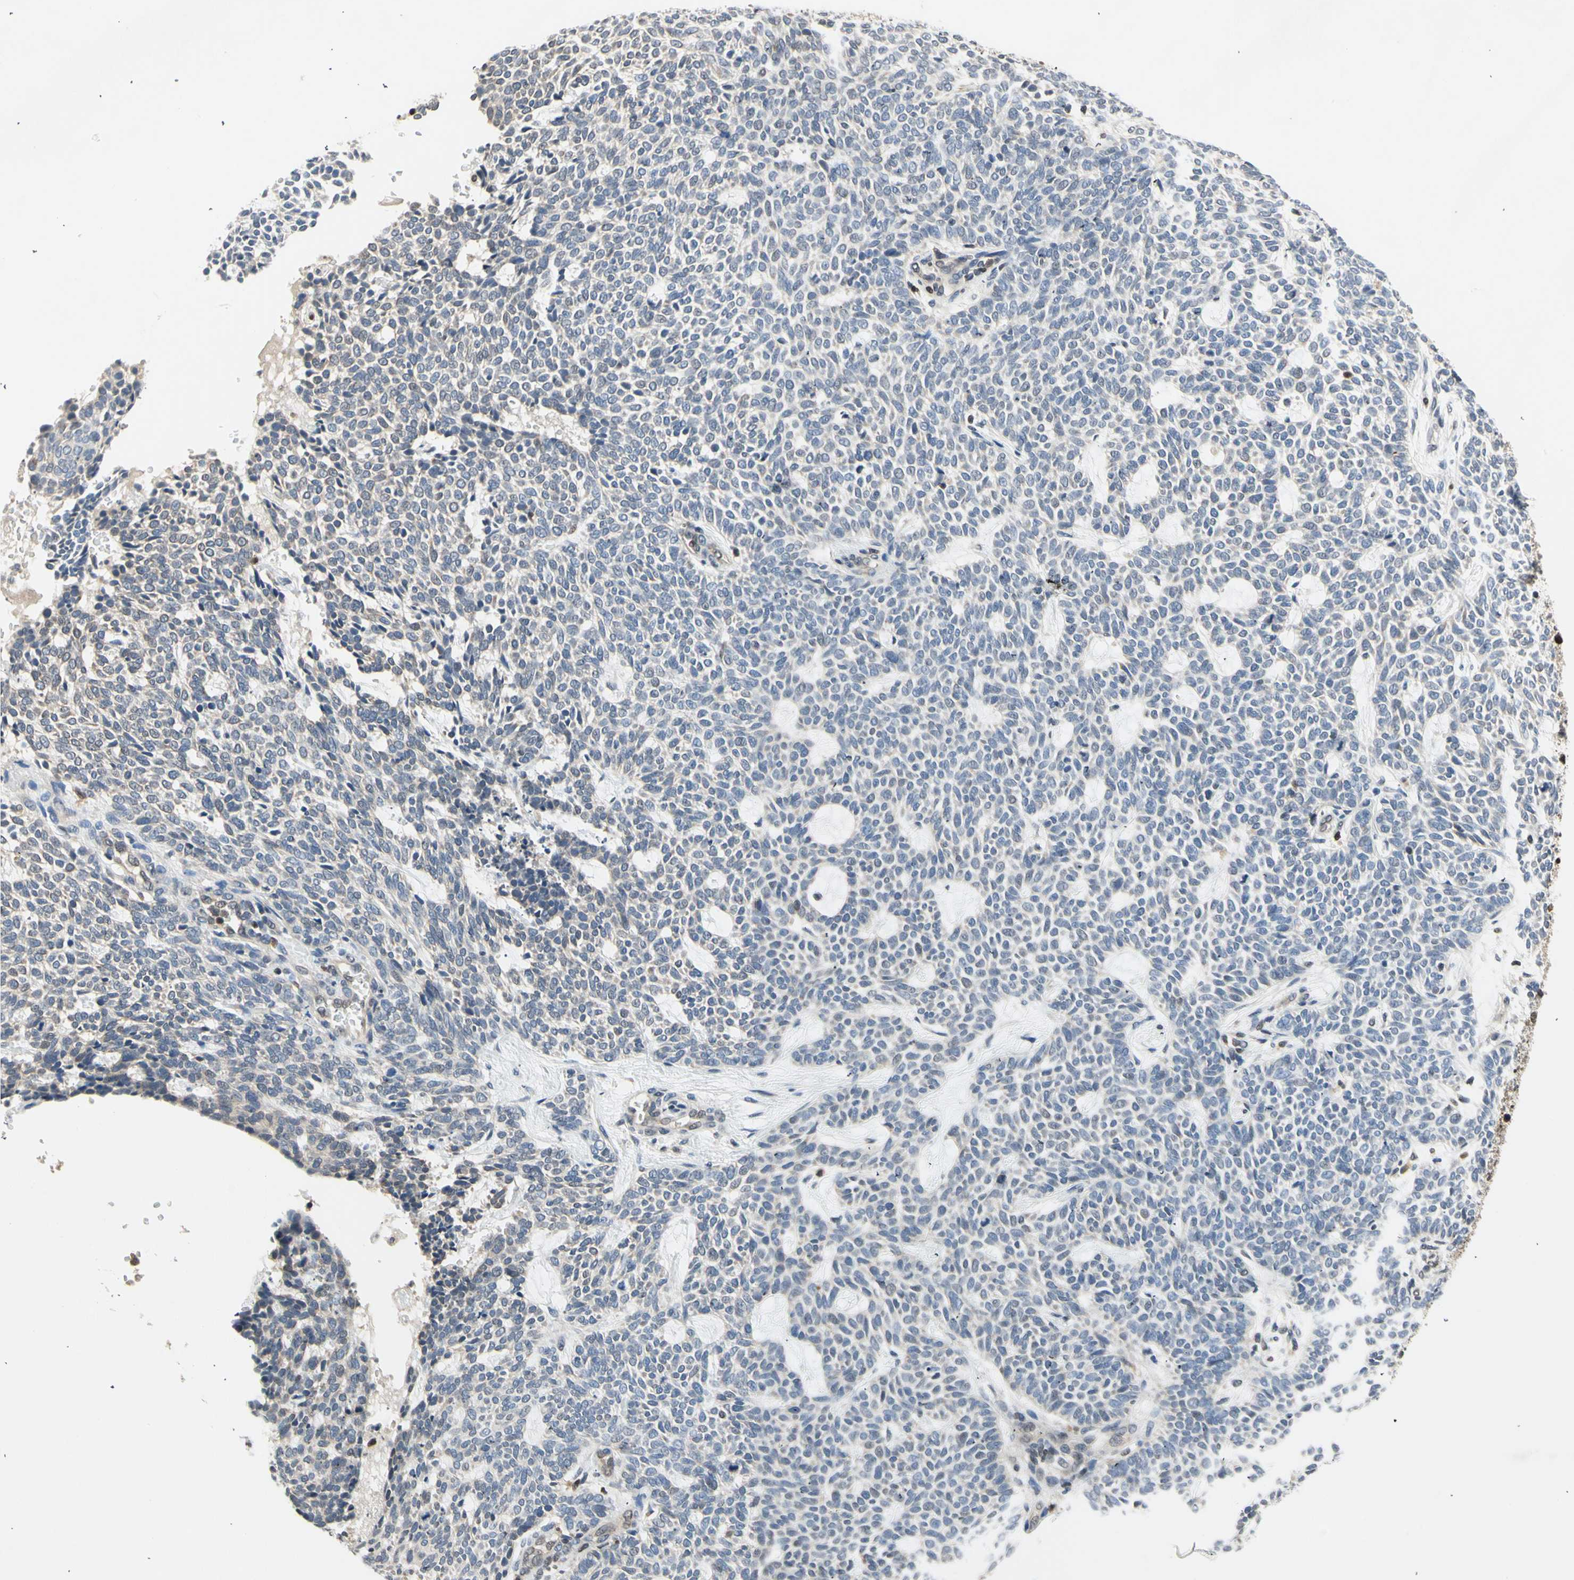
{"staining": {"intensity": "negative", "quantity": "none", "location": "none"}, "tissue": "skin cancer", "cell_type": "Tumor cells", "image_type": "cancer", "snomed": [{"axis": "morphology", "description": "Basal cell carcinoma"}, {"axis": "topography", "description": "Skin"}], "caption": "An image of human basal cell carcinoma (skin) is negative for staining in tumor cells.", "gene": "GSR", "patient": {"sex": "male", "age": 87}}